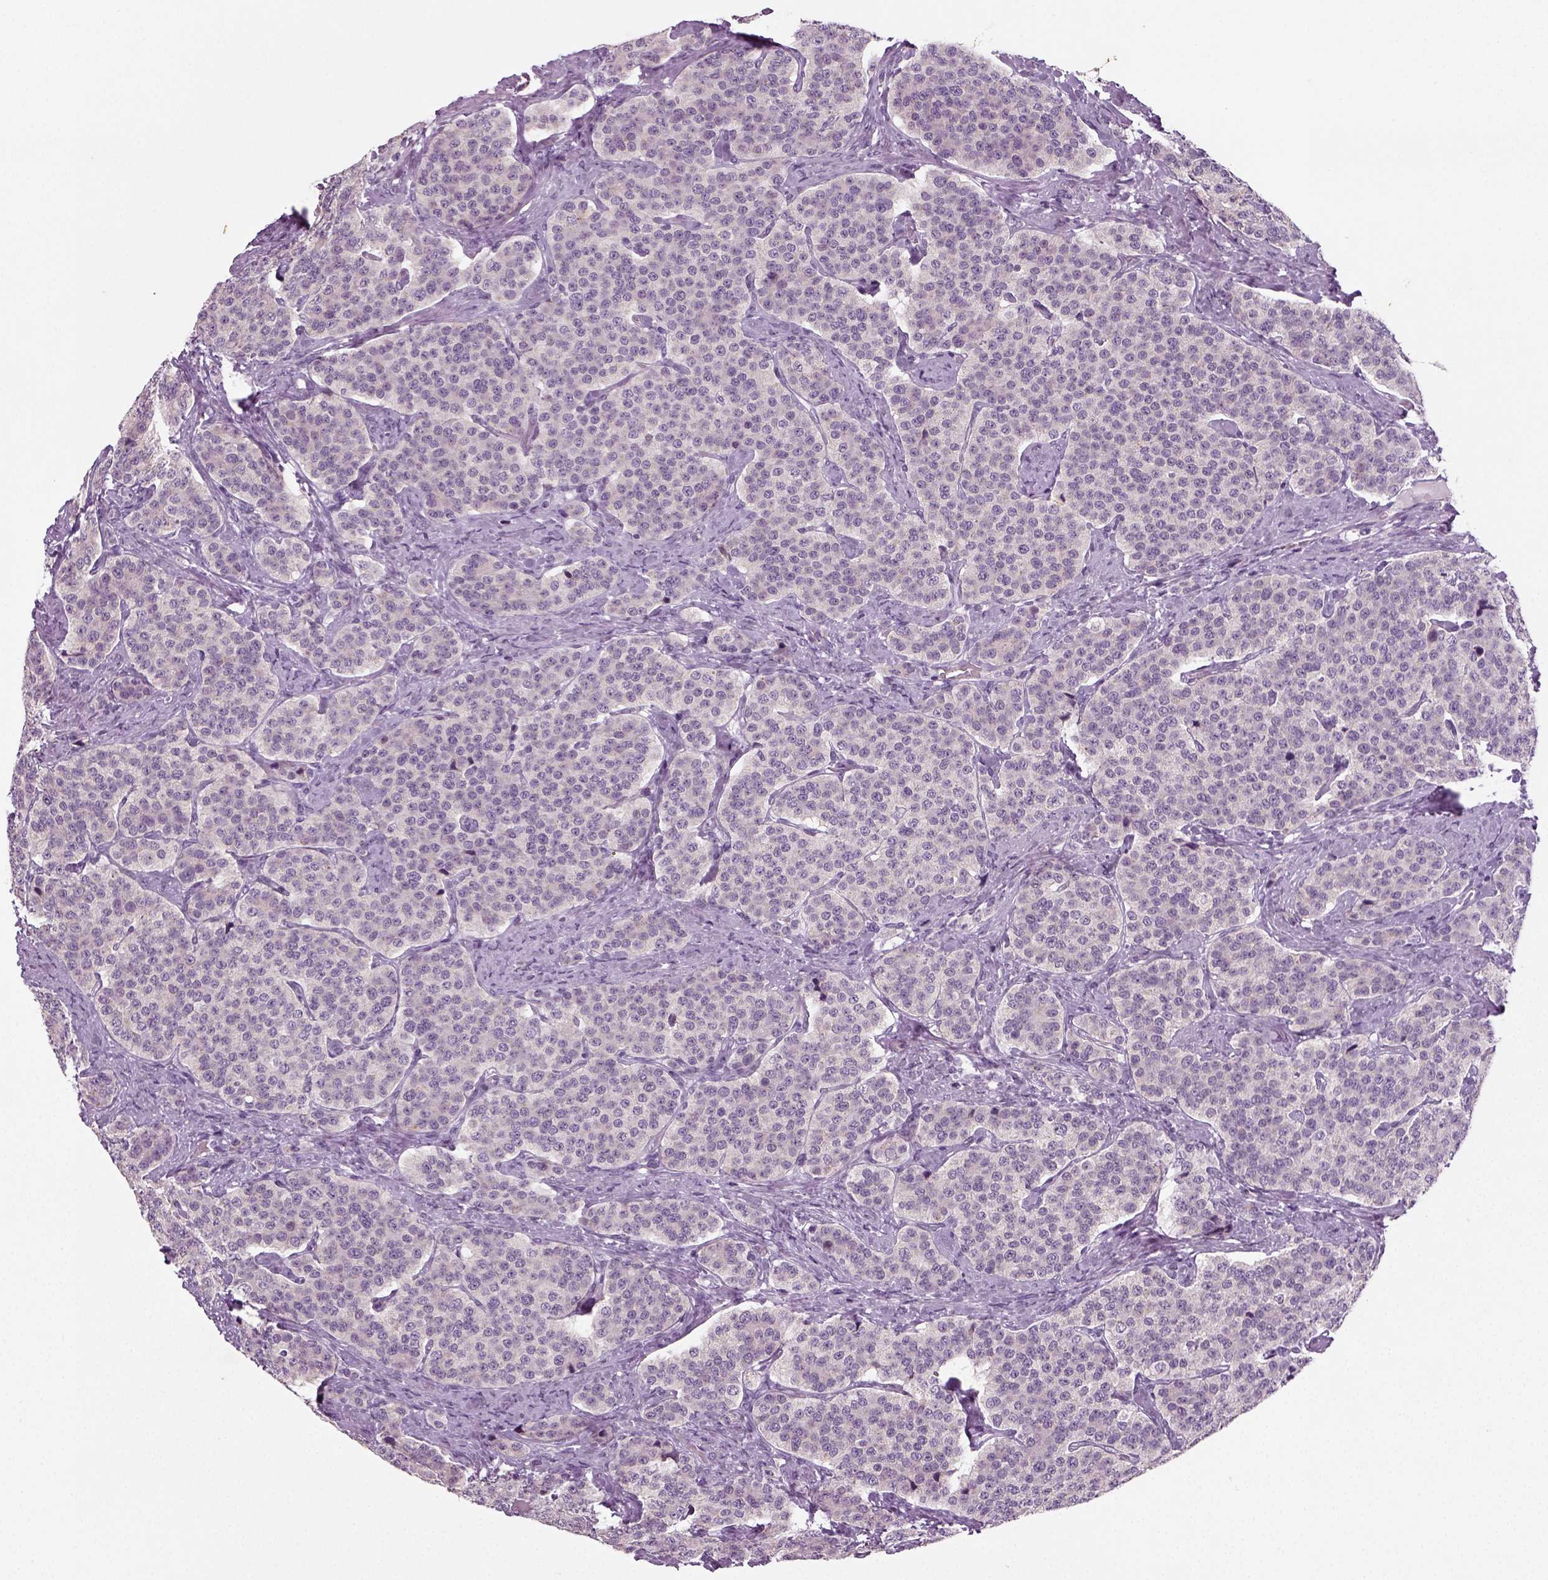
{"staining": {"intensity": "negative", "quantity": "none", "location": "none"}, "tissue": "carcinoid", "cell_type": "Tumor cells", "image_type": "cancer", "snomed": [{"axis": "morphology", "description": "Carcinoid, malignant, NOS"}, {"axis": "topography", "description": "Small intestine"}], "caption": "A high-resolution photomicrograph shows immunohistochemistry (IHC) staining of carcinoid (malignant), which displays no significant staining in tumor cells.", "gene": "SYNGAP1", "patient": {"sex": "female", "age": 58}}